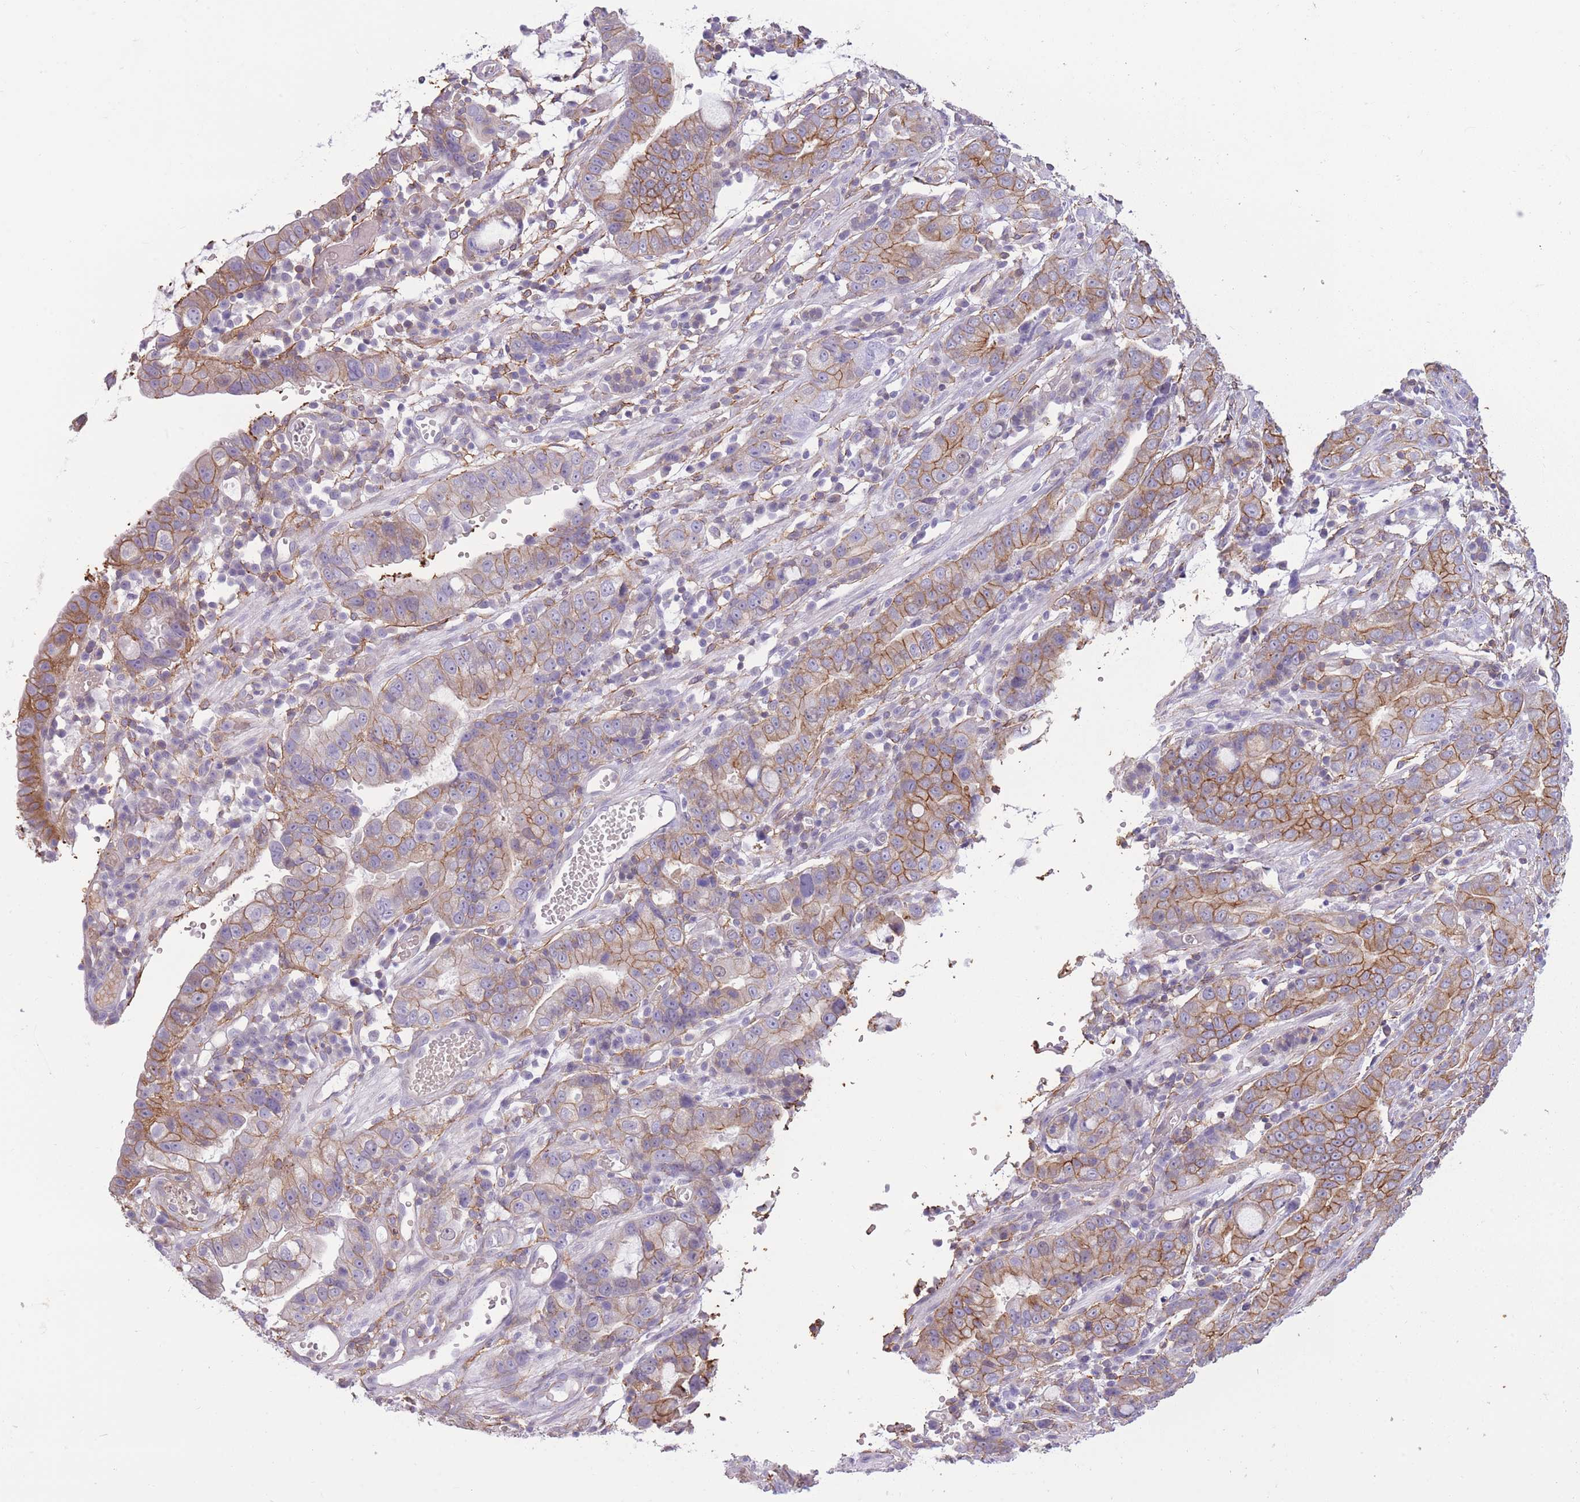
{"staining": {"intensity": "moderate", "quantity": ">75%", "location": "cytoplasmic/membranous"}, "tissue": "stomach cancer", "cell_type": "Tumor cells", "image_type": "cancer", "snomed": [{"axis": "morphology", "description": "Adenocarcinoma, NOS"}, {"axis": "topography", "description": "Stomach"}], "caption": "Moderate cytoplasmic/membranous expression is present in about >75% of tumor cells in stomach adenocarcinoma.", "gene": "ADD1", "patient": {"sex": "male", "age": 55}}